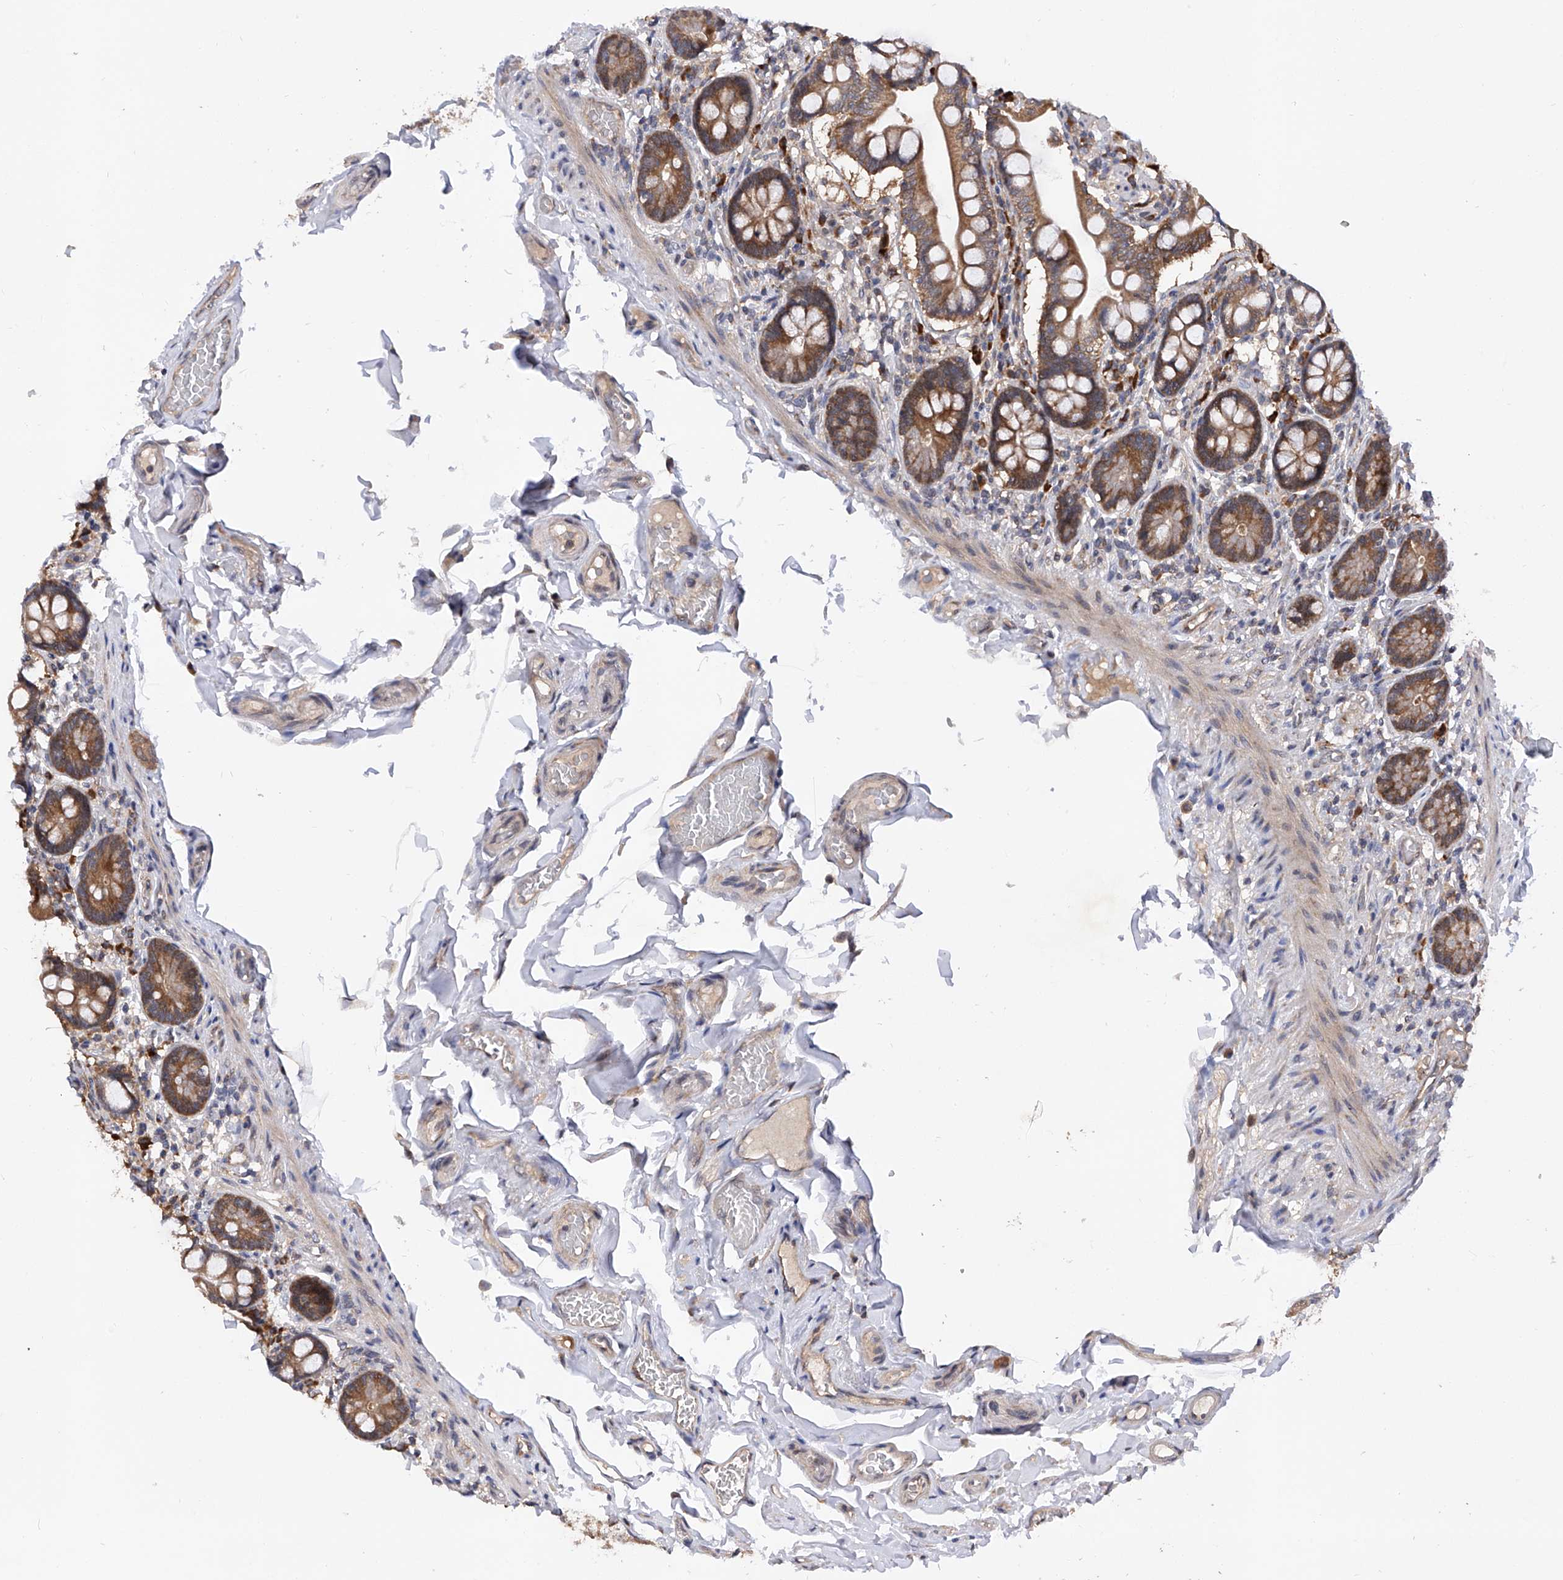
{"staining": {"intensity": "strong", "quantity": ">75%", "location": "cytoplasmic/membranous"}, "tissue": "small intestine", "cell_type": "Glandular cells", "image_type": "normal", "snomed": [{"axis": "morphology", "description": "Normal tissue, NOS"}, {"axis": "topography", "description": "Small intestine"}], "caption": "Human small intestine stained with a brown dye demonstrates strong cytoplasmic/membranous positive staining in approximately >75% of glandular cells.", "gene": "USP45", "patient": {"sex": "female", "age": 64}}